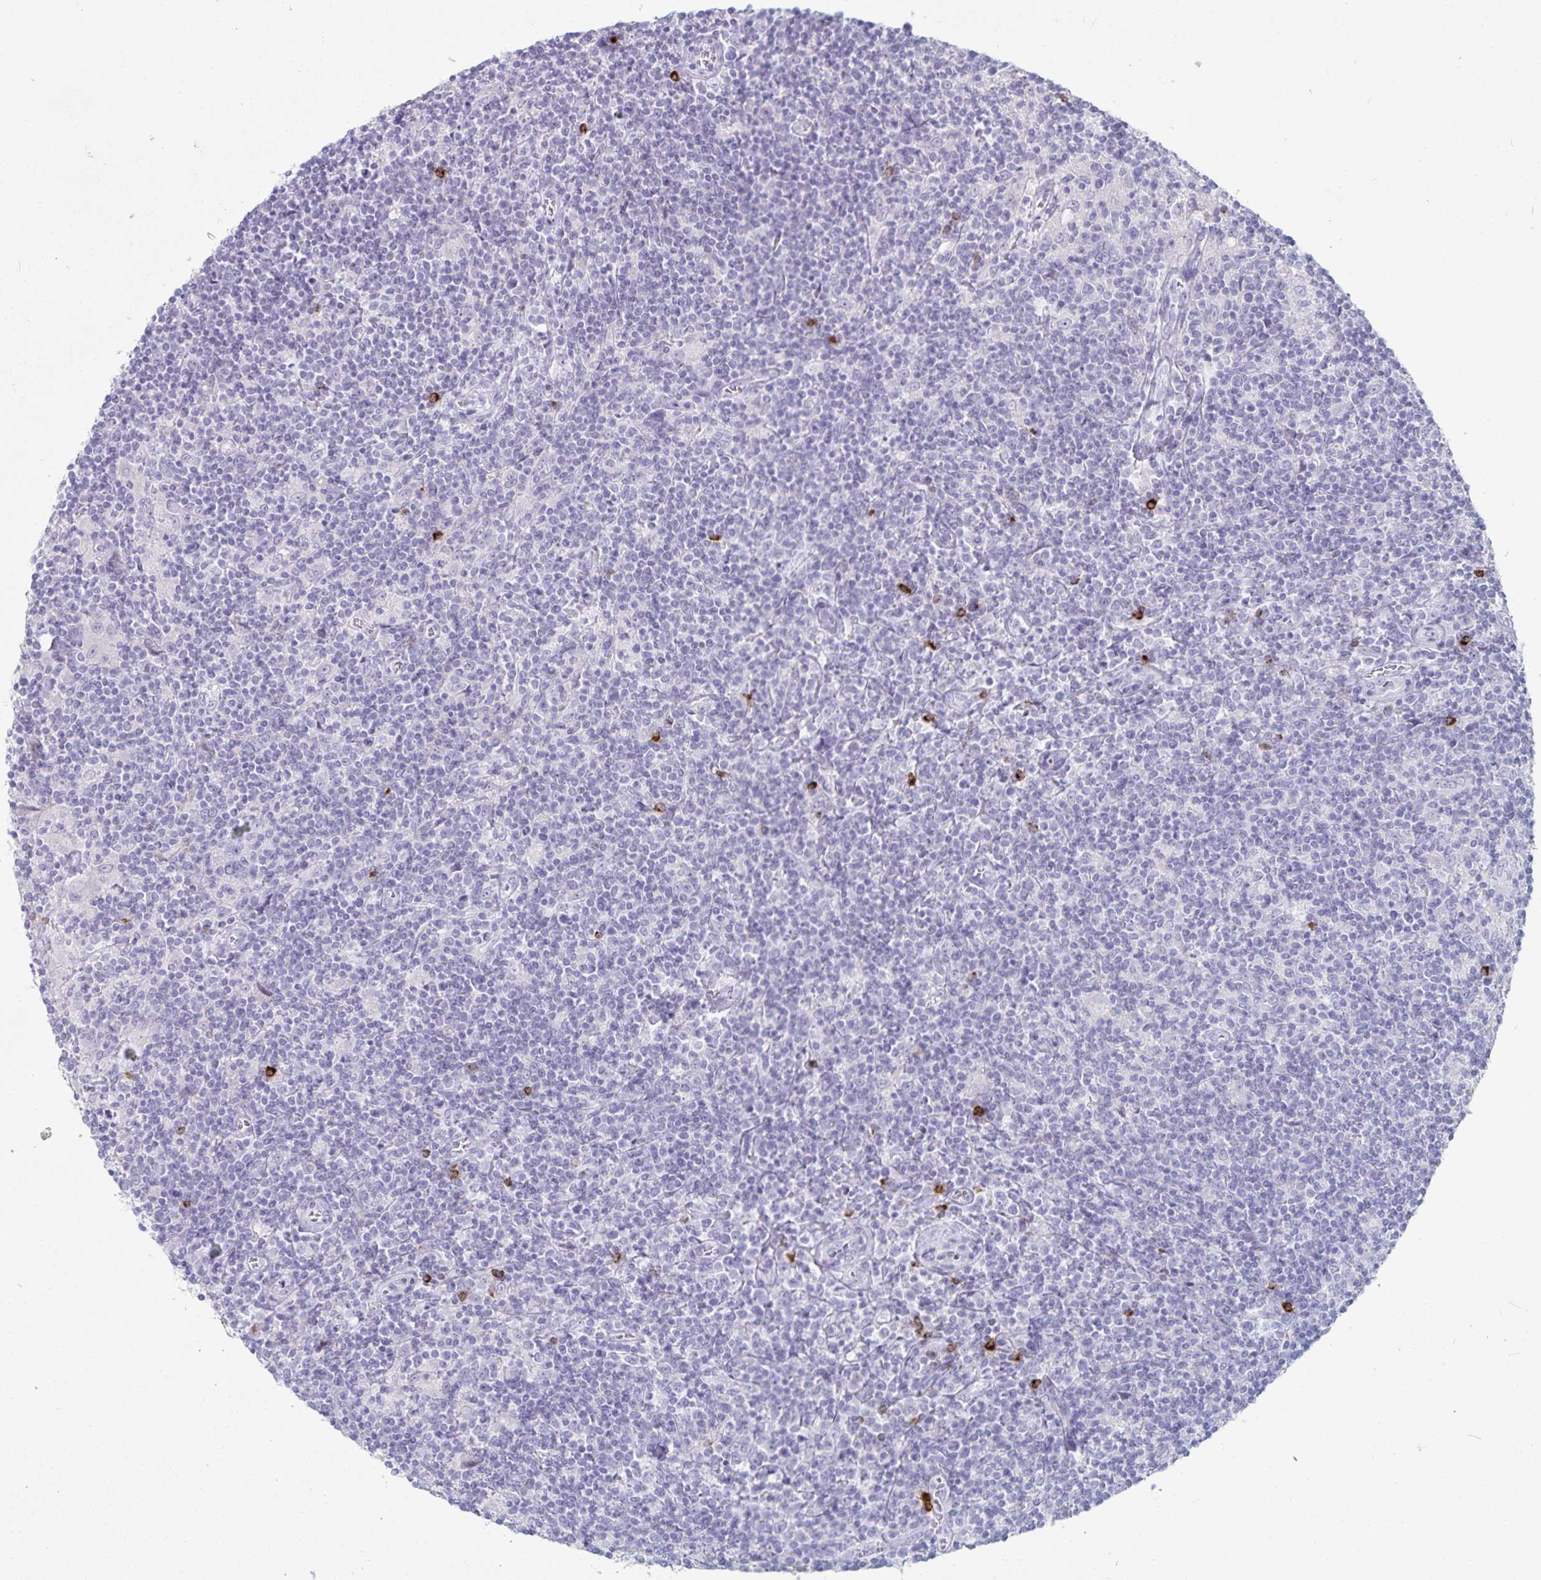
{"staining": {"intensity": "negative", "quantity": "none", "location": "none"}, "tissue": "lymphoma", "cell_type": "Tumor cells", "image_type": "cancer", "snomed": [{"axis": "morphology", "description": "Hodgkin's disease, NOS"}, {"axis": "topography", "description": "Lymph node"}], "caption": "Image shows no protein staining in tumor cells of Hodgkin's disease tissue.", "gene": "GNLY", "patient": {"sex": "male", "age": 40}}